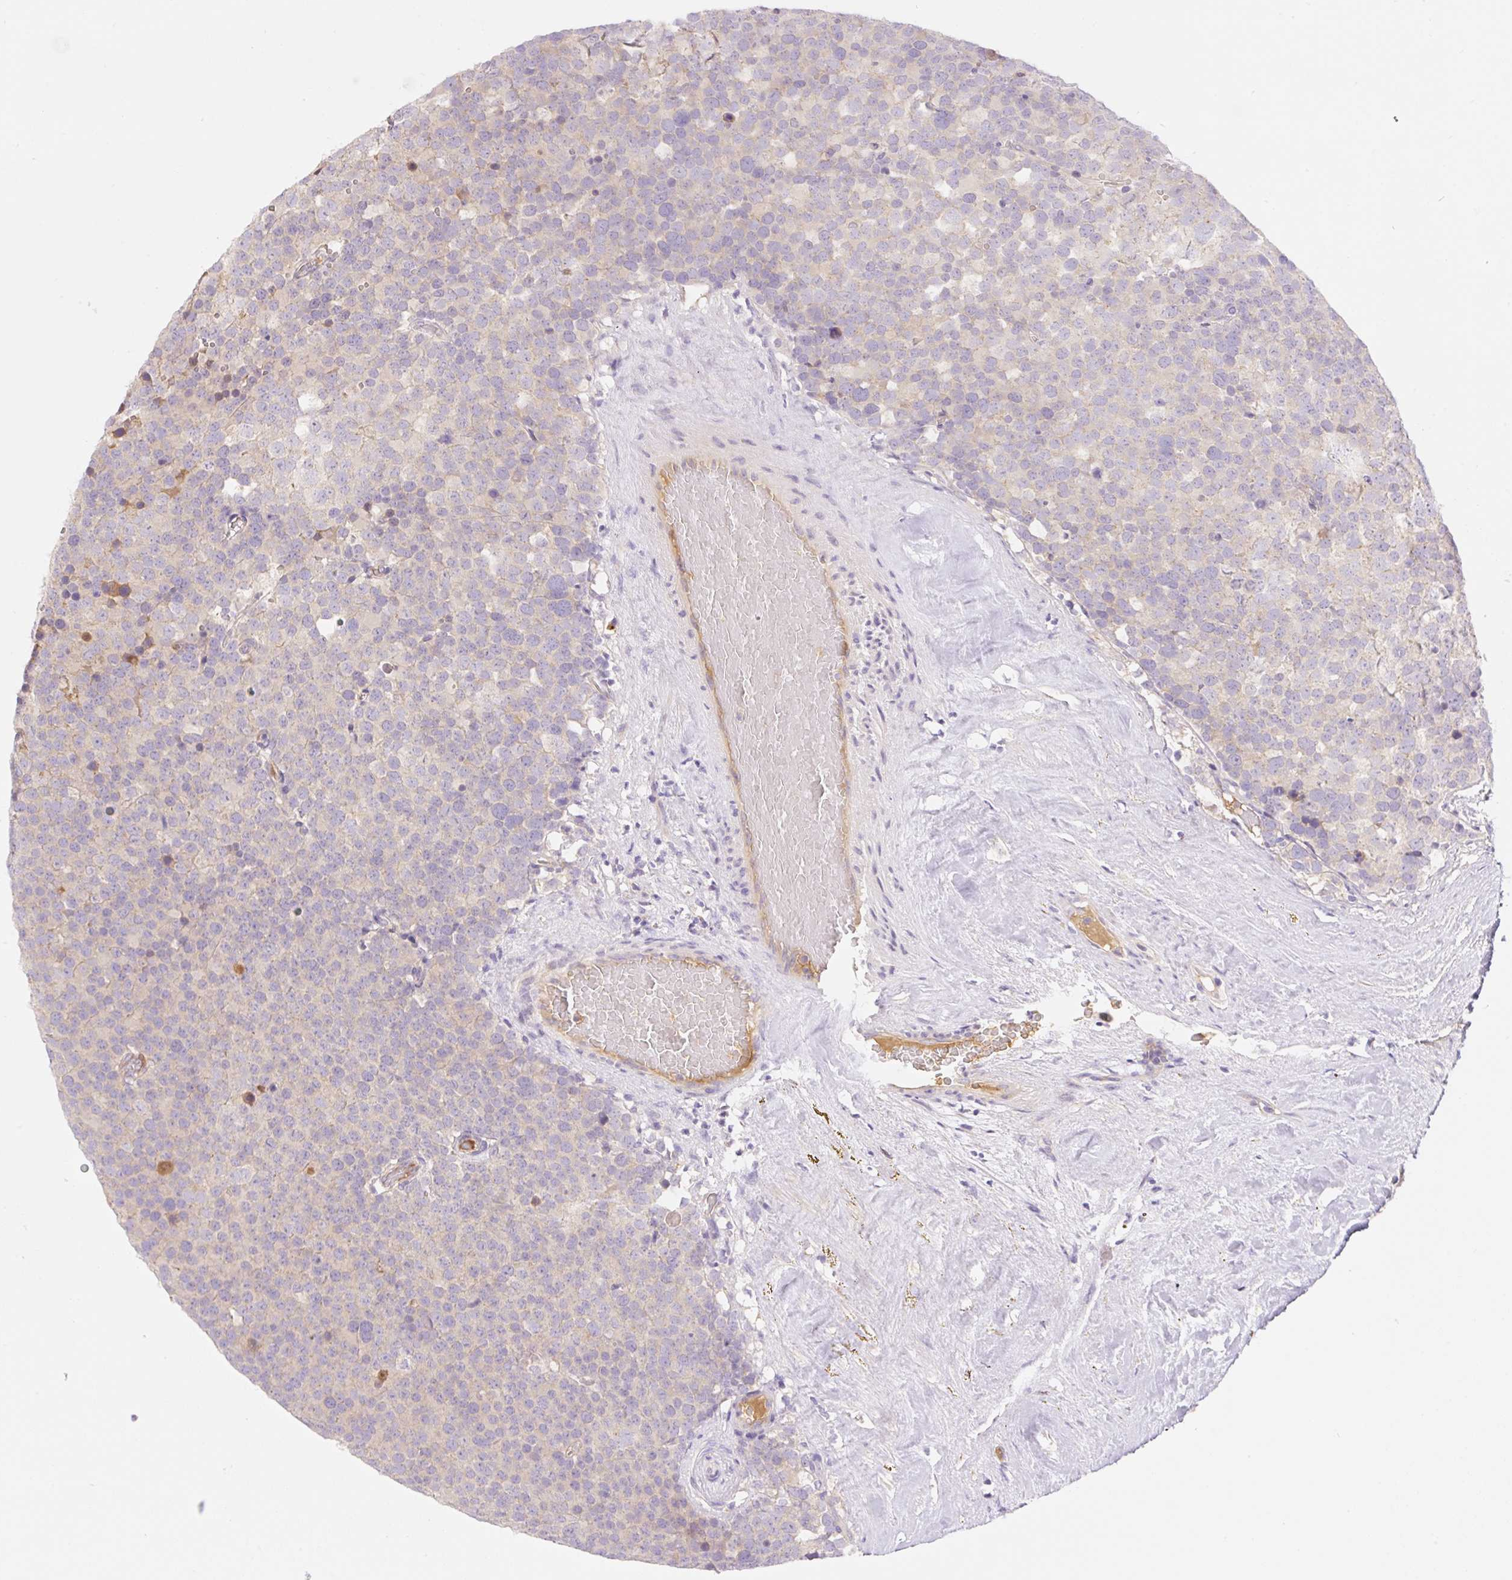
{"staining": {"intensity": "negative", "quantity": "none", "location": "none"}, "tissue": "testis cancer", "cell_type": "Tumor cells", "image_type": "cancer", "snomed": [{"axis": "morphology", "description": "Seminoma, NOS"}, {"axis": "topography", "description": "Testis"}], "caption": "Testis seminoma stained for a protein using immunohistochemistry shows no positivity tumor cells.", "gene": "DENND5A", "patient": {"sex": "male", "age": 71}}